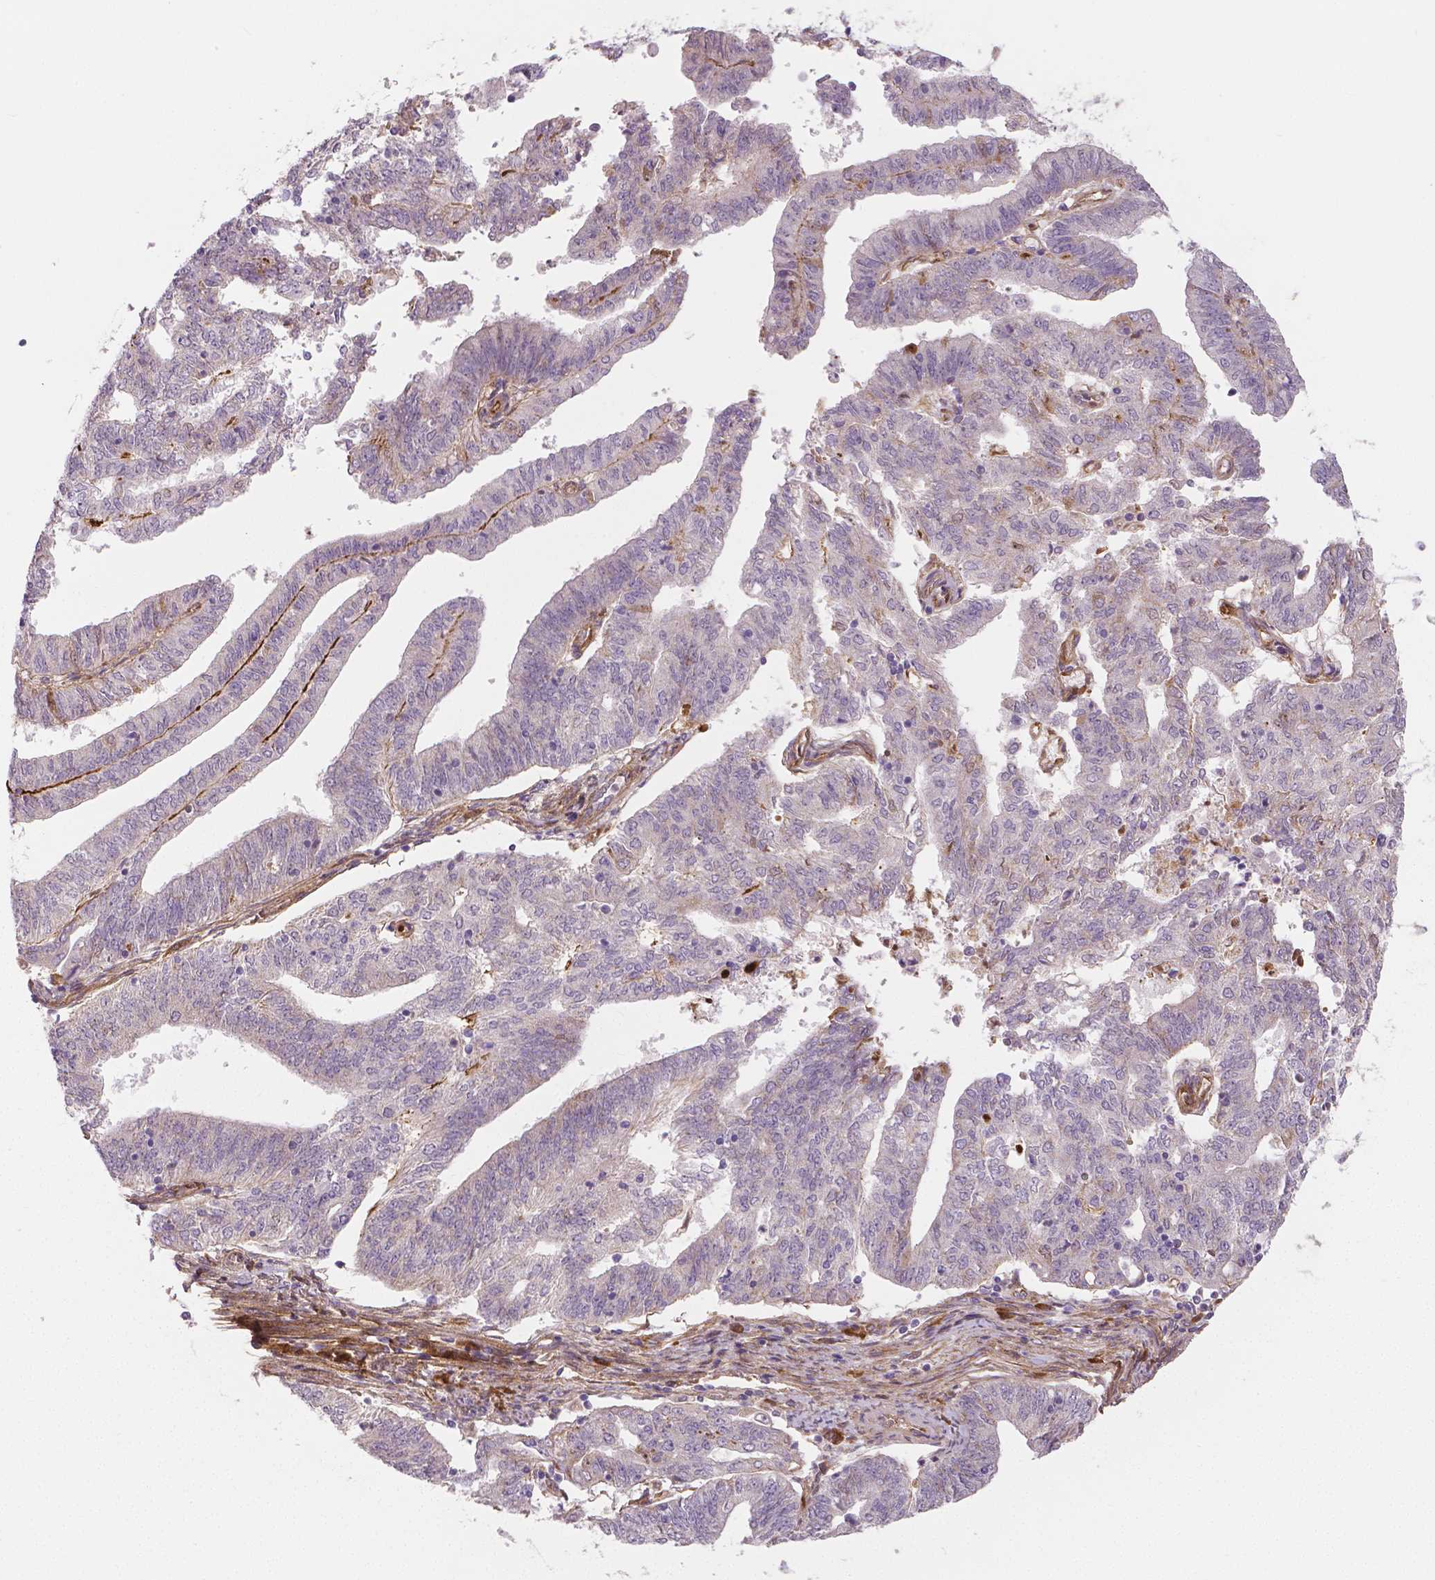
{"staining": {"intensity": "negative", "quantity": "none", "location": "none"}, "tissue": "endometrial cancer", "cell_type": "Tumor cells", "image_type": "cancer", "snomed": [{"axis": "morphology", "description": "Adenocarcinoma, NOS"}, {"axis": "topography", "description": "Endometrium"}], "caption": "IHC of endometrial adenocarcinoma displays no positivity in tumor cells.", "gene": "FLT1", "patient": {"sex": "female", "age": 82}}